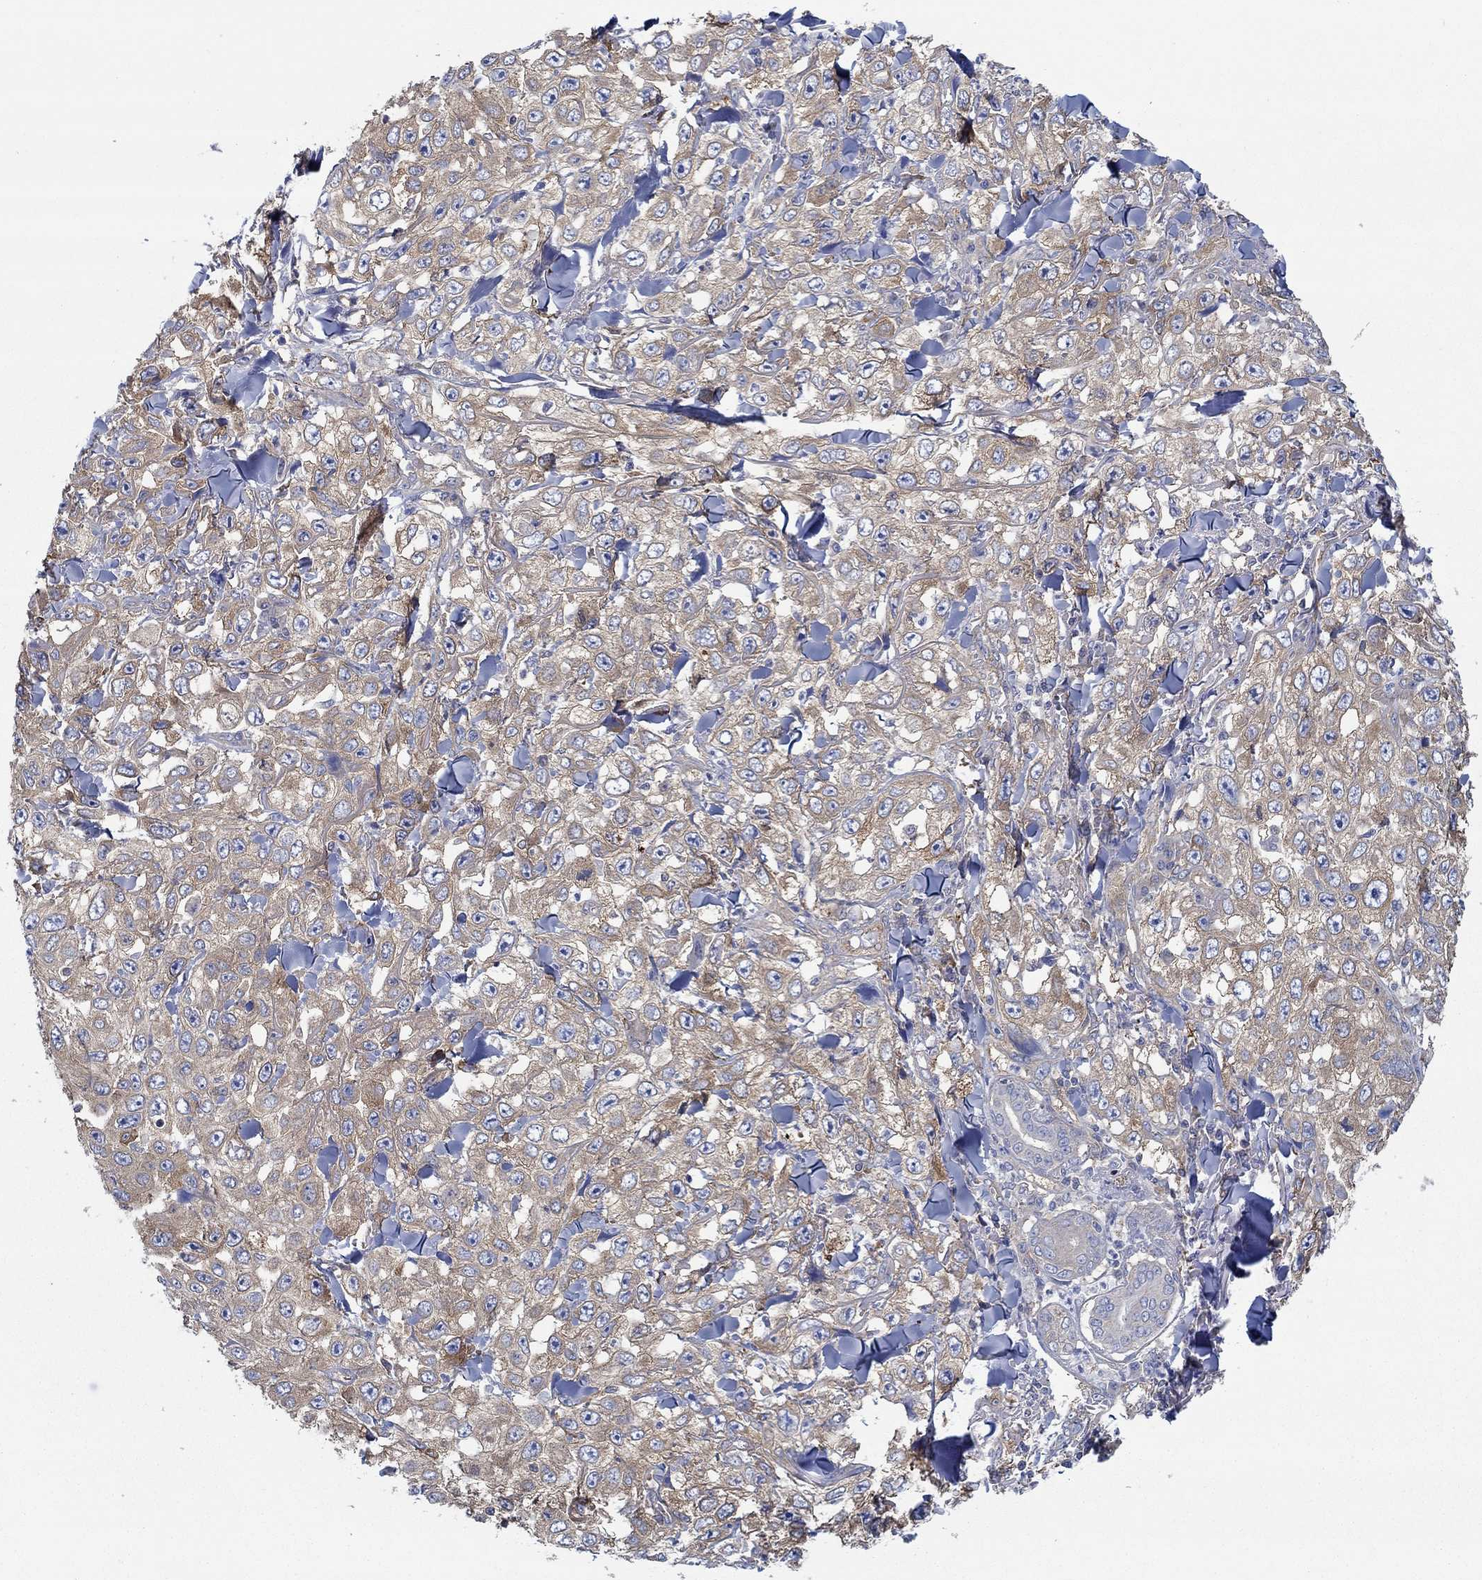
{"staining": {"intensity": "moderate", "quantity": ">75%", "location": "cytoplasmic/membranous"}, "tissue": "skin cancer", "cell_type": "Tumor cells", "image_type": "cancer", "snomed": [{"axis": "morphology", "description": "Squamous cell carcinoma, NOS"}, {"axis": "topography", "description": "Skin"}], "caption": "Skin cancer (squamous cell carcinoma) stained with IHC reveals moderate cytoplasmic/membranous positivity in approximately >75% of tumor cells.", "gene": "SPAG9", "patient": {"sex": "male", "age": 82}}